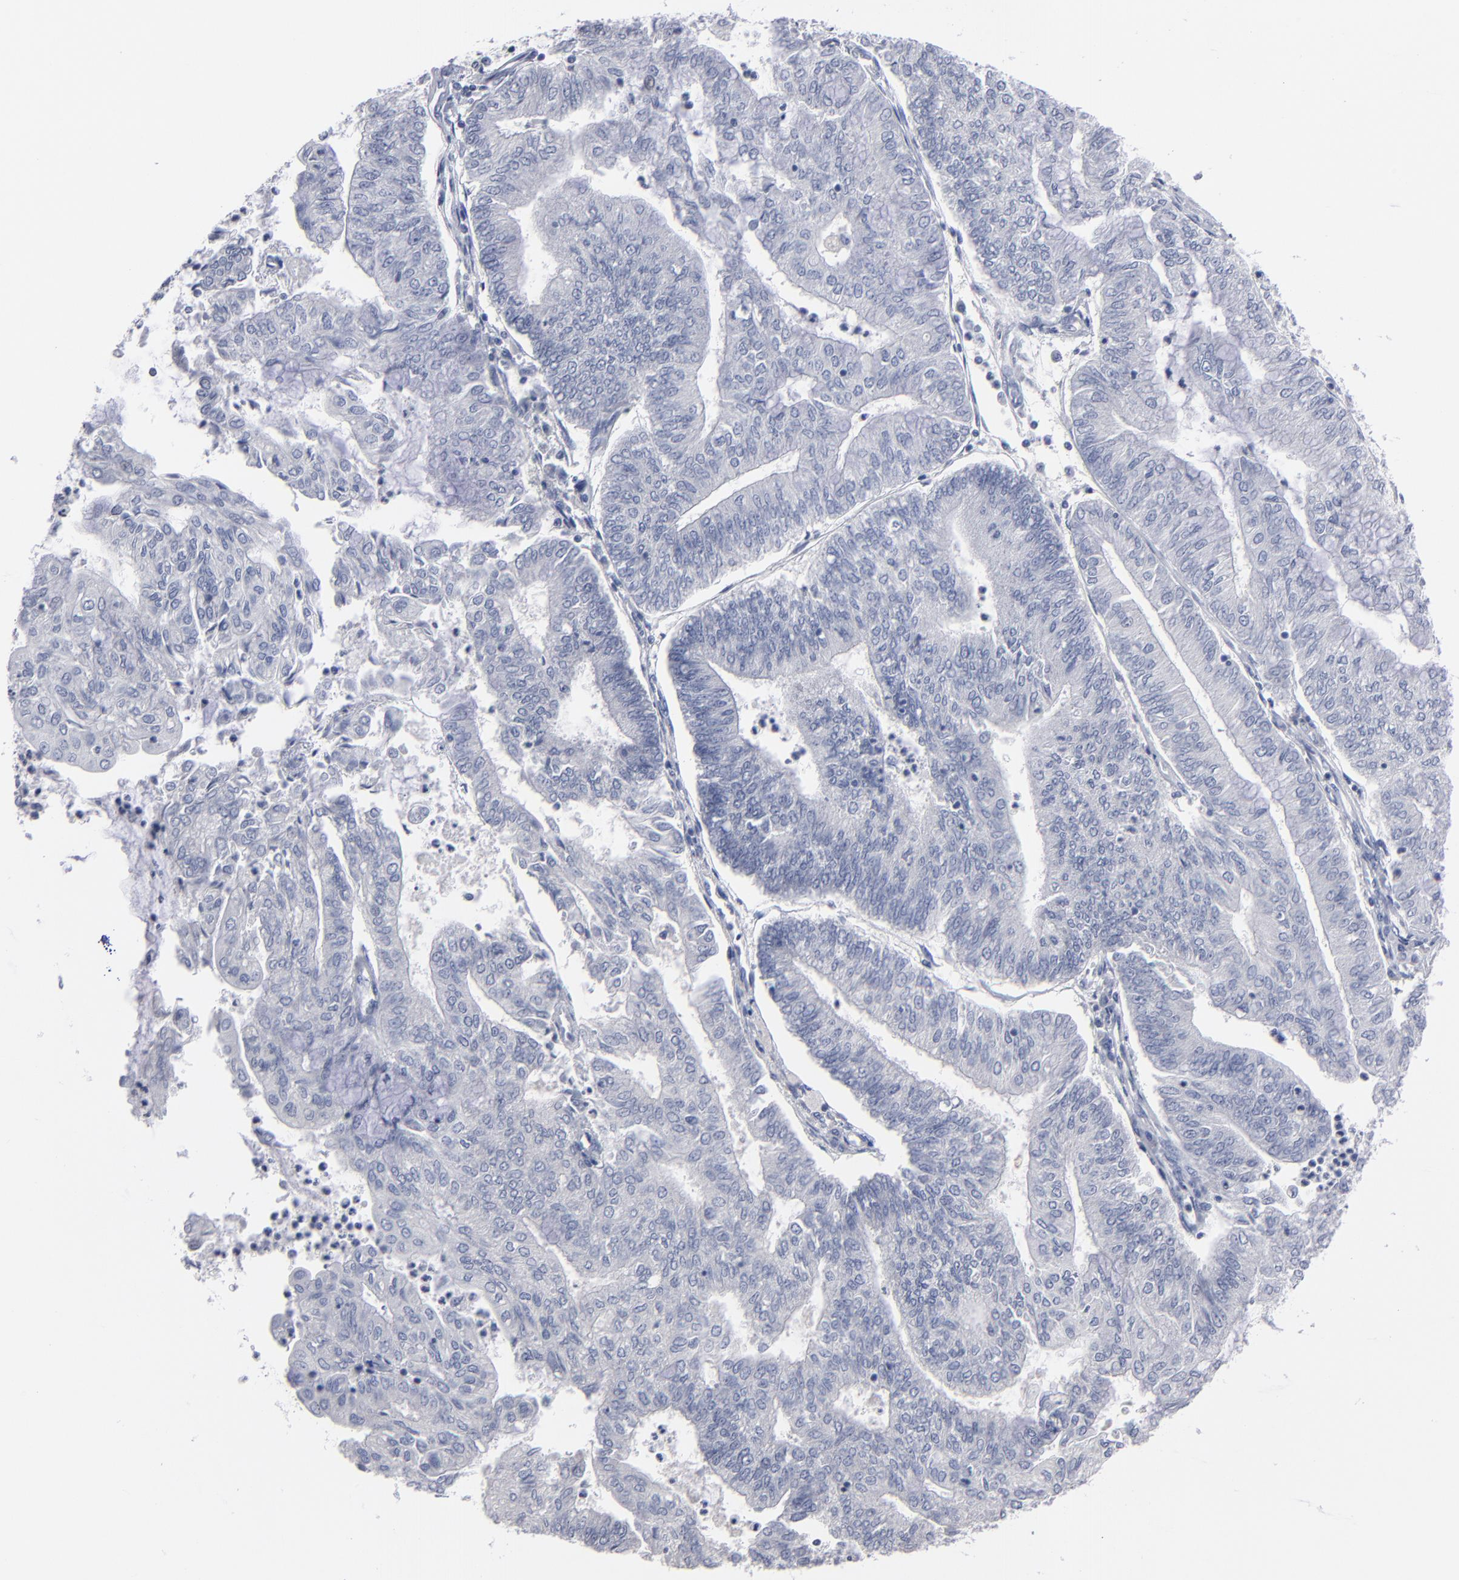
{"staining": {"intensity": "negative", "quantity": "none", "location": "none"}, "tissue": "endometrial cancer", "cell_type": "Tumor cells", "image_type": "cancer", "snomed": [{"axis": "morphology", "description": "Adenocarcinoma, NOS"}, {"axis": "topography", "description": "Endometrium"}], "caption": "Tumor cells show no significant protein staining in adenocarcinoma (endometrial).", "gene": "RPH3A", "patient": {"sex": "female", "age": 59}}